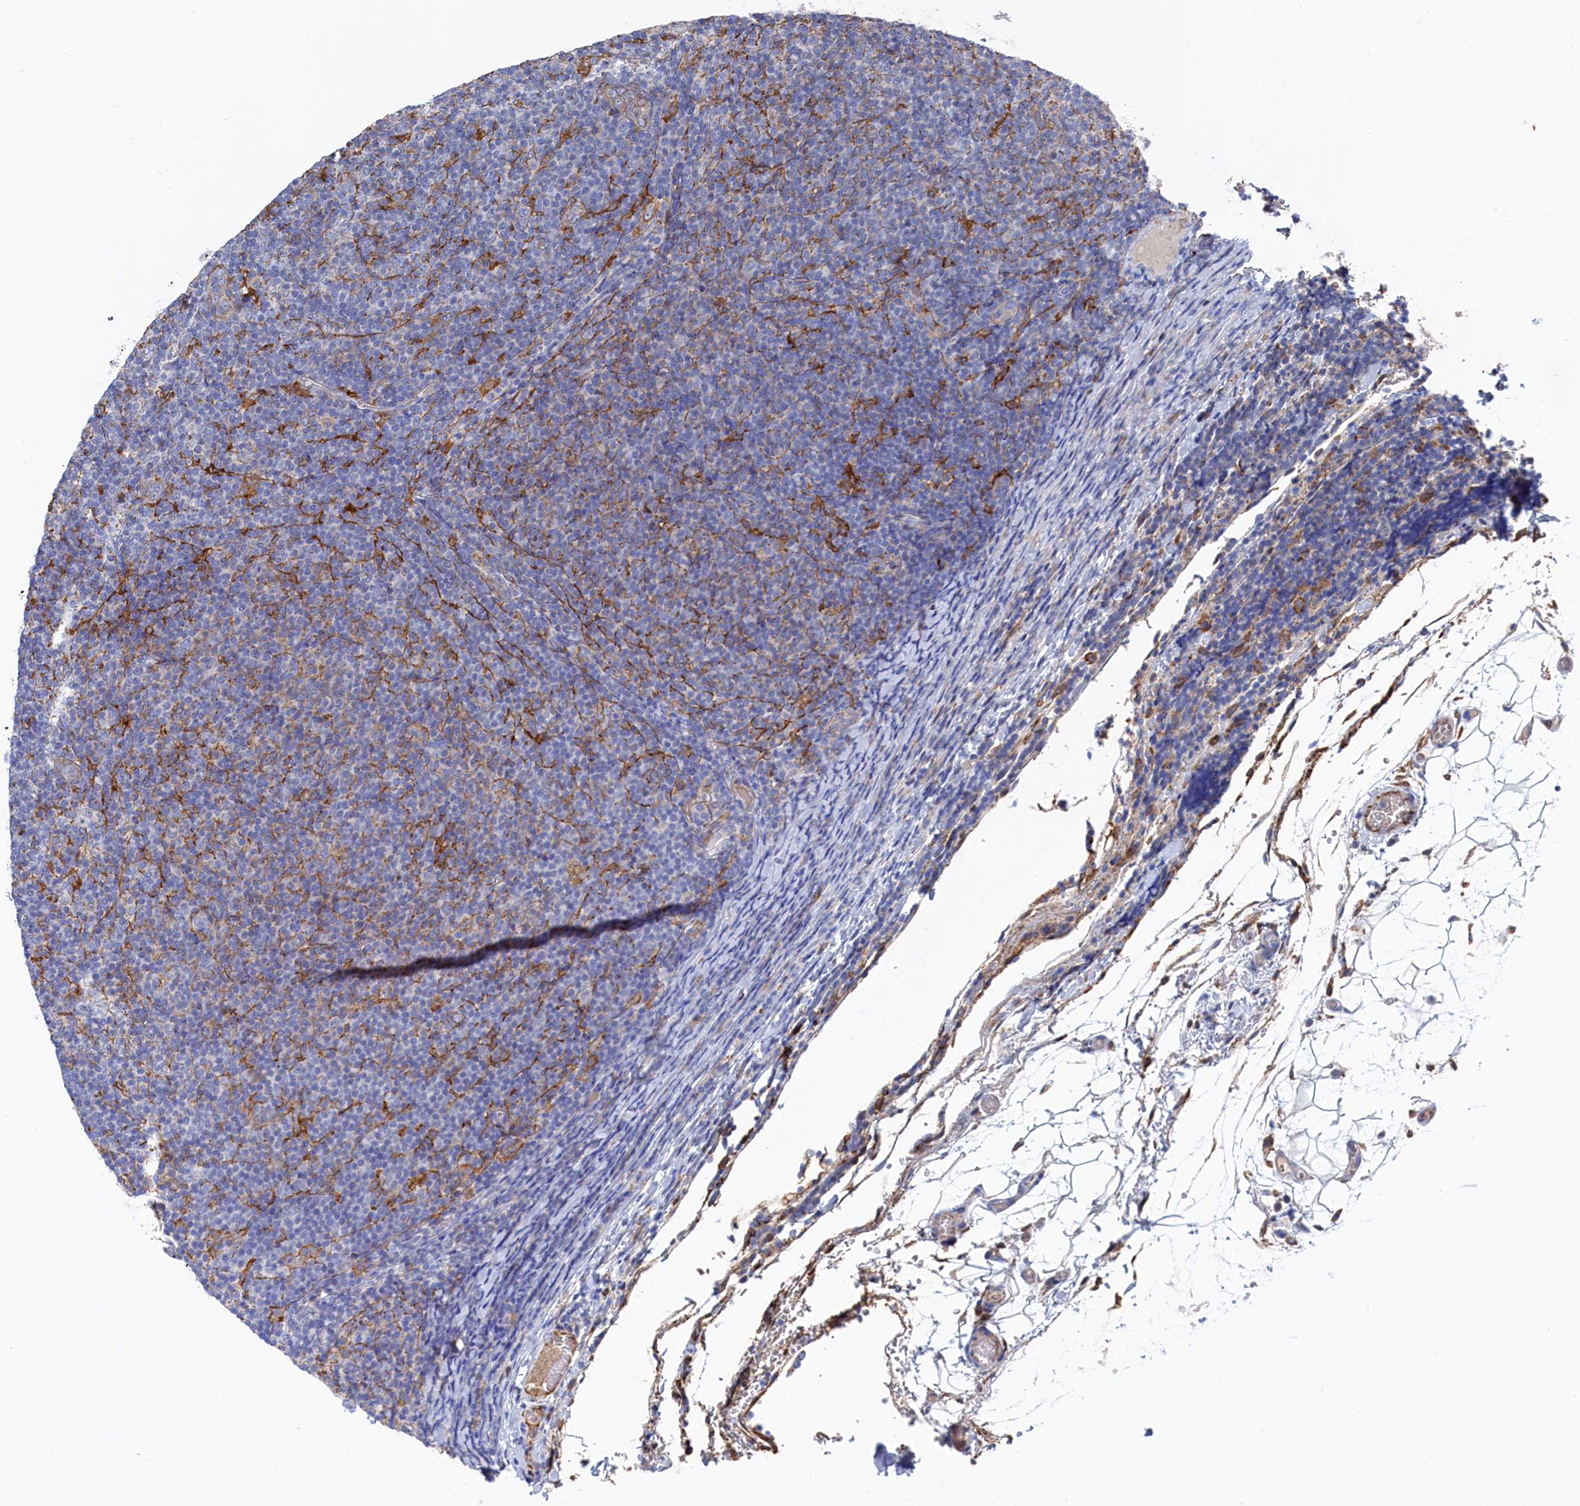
{"staining": {"intensity": "negative", "quantity": "none", "location": "none"}, "tissue": "lymphoma", "cell_type": "Tumor cells", "image_type": "cancer", "snomed": [{"axis": "morphology", "description": "Malignant lymphoma, non-Hodgkin's type, Low grade"}, {"axis": "topography", "description": "Lymph node"}], "caption": "DAB immunohistochemical staining of human malignant lymphoma, non-Hodgkin's type (low-grade) exhibits no significant expression in tumor cells. (Brightfield microscopy of DAB immunohistochemistry at high magnification).", "gene": "C12orf73", "patient": {"sex": "male", "age": 66}}